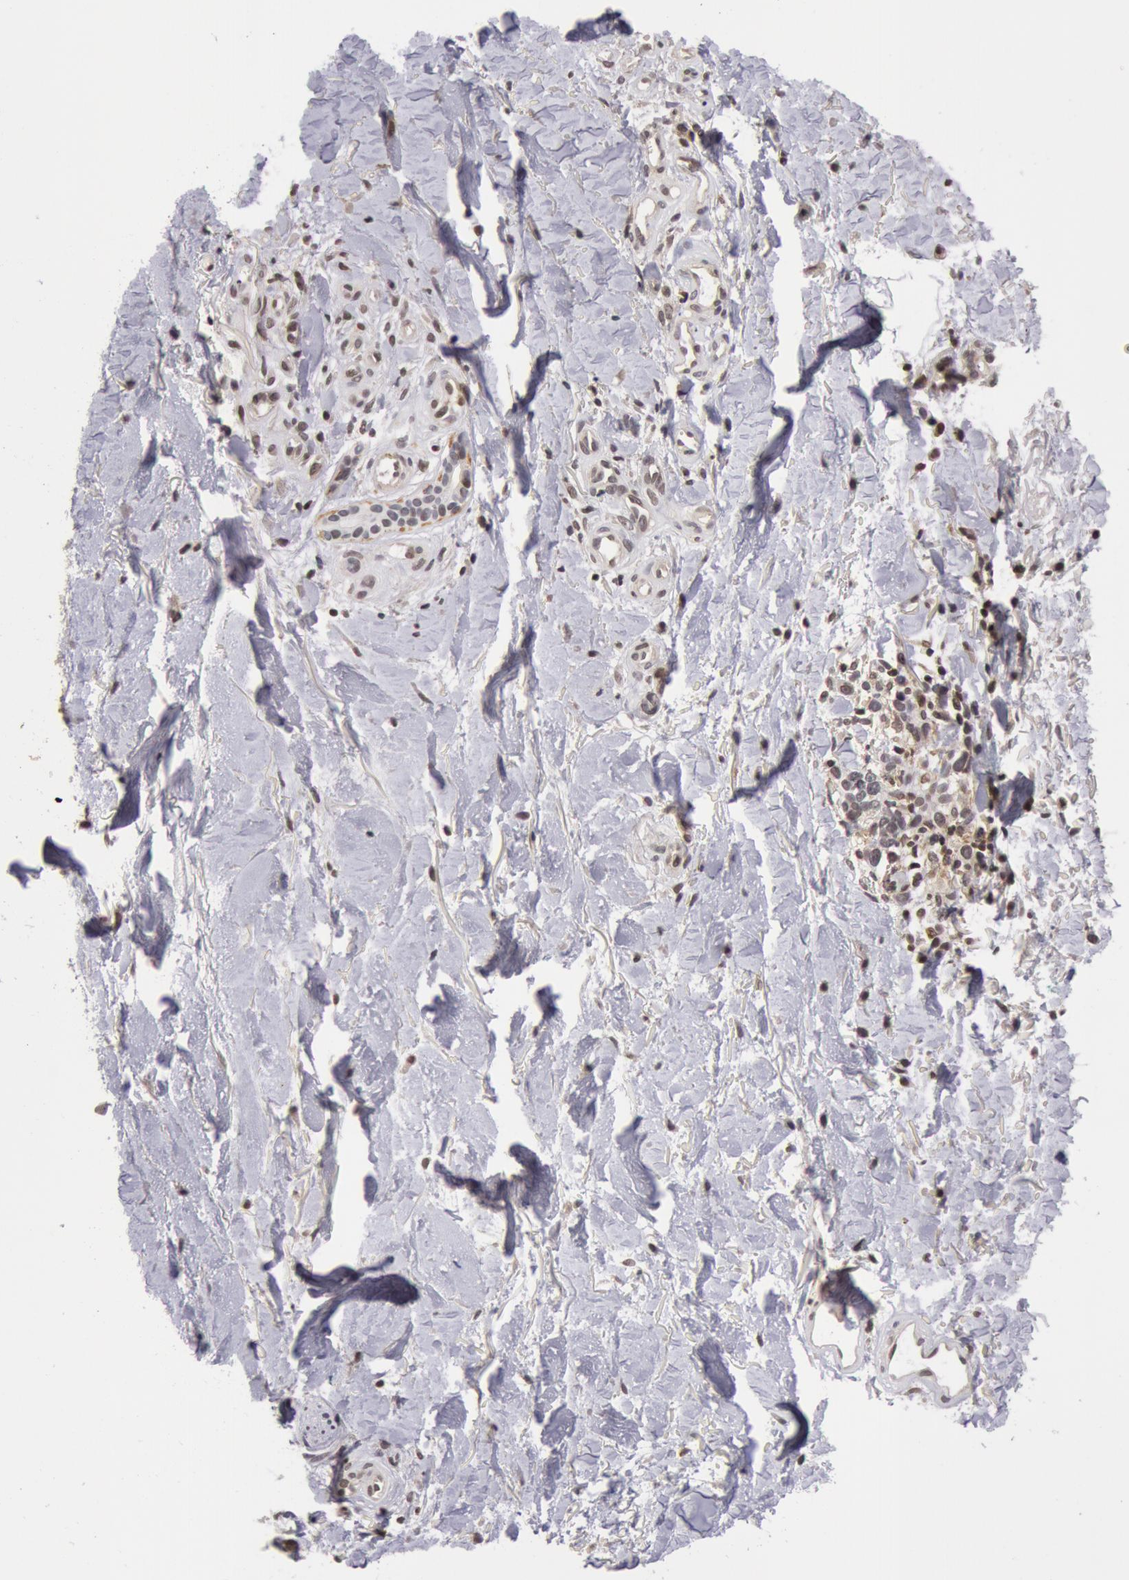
{"staining": {"intensity": "weak", "quantity": "<25%", "location": "nuclear"}, "tissue": "melanoma", "cell_type": "Tumor cells", "image_type": "cancer", "snomed": [{"axis": "morphology", "description": "Malignant melanoma, NOS"}, {"axis": "topography", "description": "Skin"}], "caption": "A histopathology image of malignant melanoma stained for a protein exhibits no brown staining in tumor cells.", "gene": "ZNF350", "patient": {"sex": "female", "age": 85}}